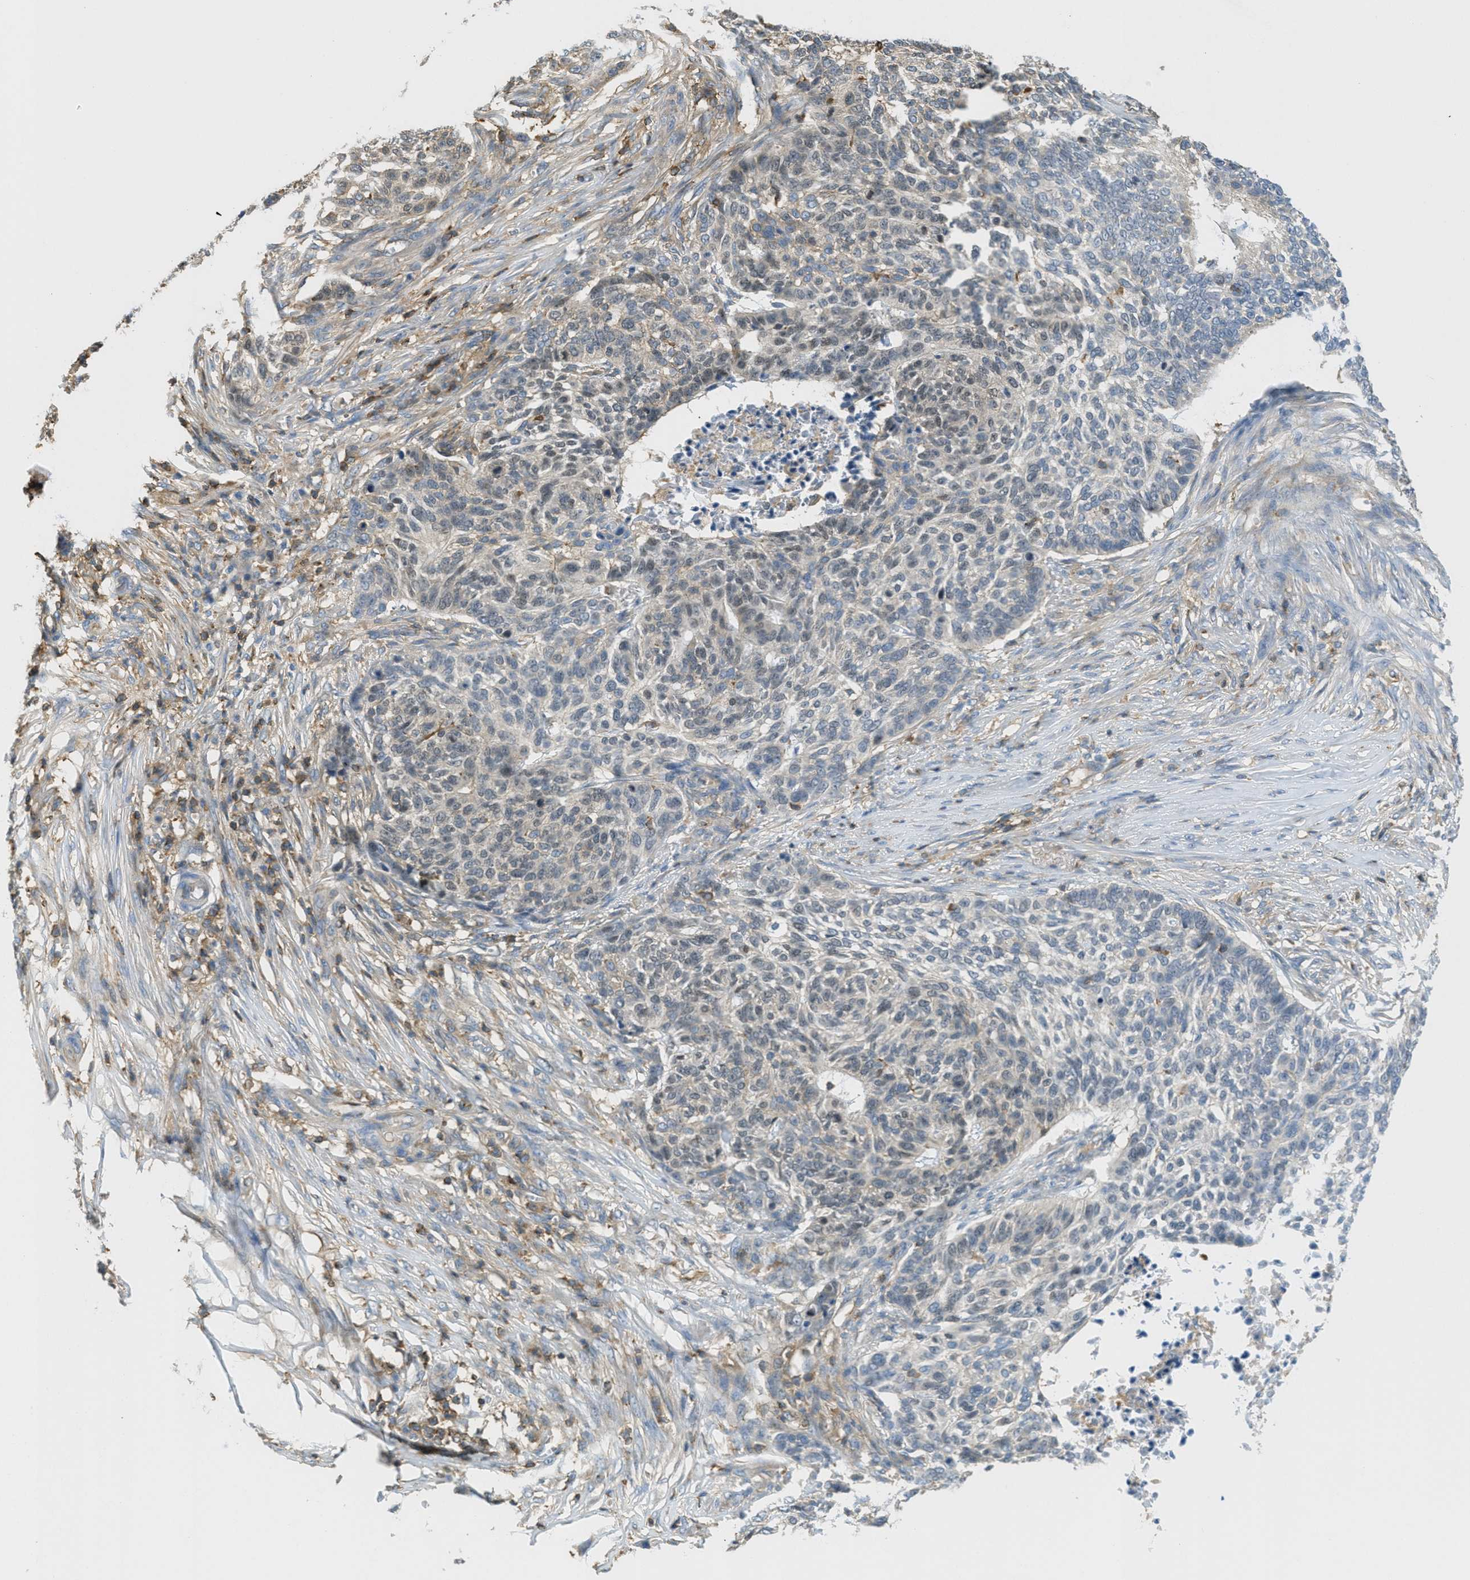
{"staining": {"intensity": "weak", "quantity": "<25%", "location": "cytoplasmic/membranous"}, "tissue": "skin cancer", "cell_type": "Tumor cells", "image_type": "cancer", "snomed": [{"axis": "morphology", "description": "Basal cell carcinoma"}, {"axis": "topography", "description": "Skin"}], "caption": "The immunohistochemistry (IHC) micrograph has no significant expression in tumor cells of skin cancer tissue. (Immunohistochemistry, brightfield microscopy, high magnification).", "gene": "GRIK2", "patient": {"sex": "male", "age": 85}}